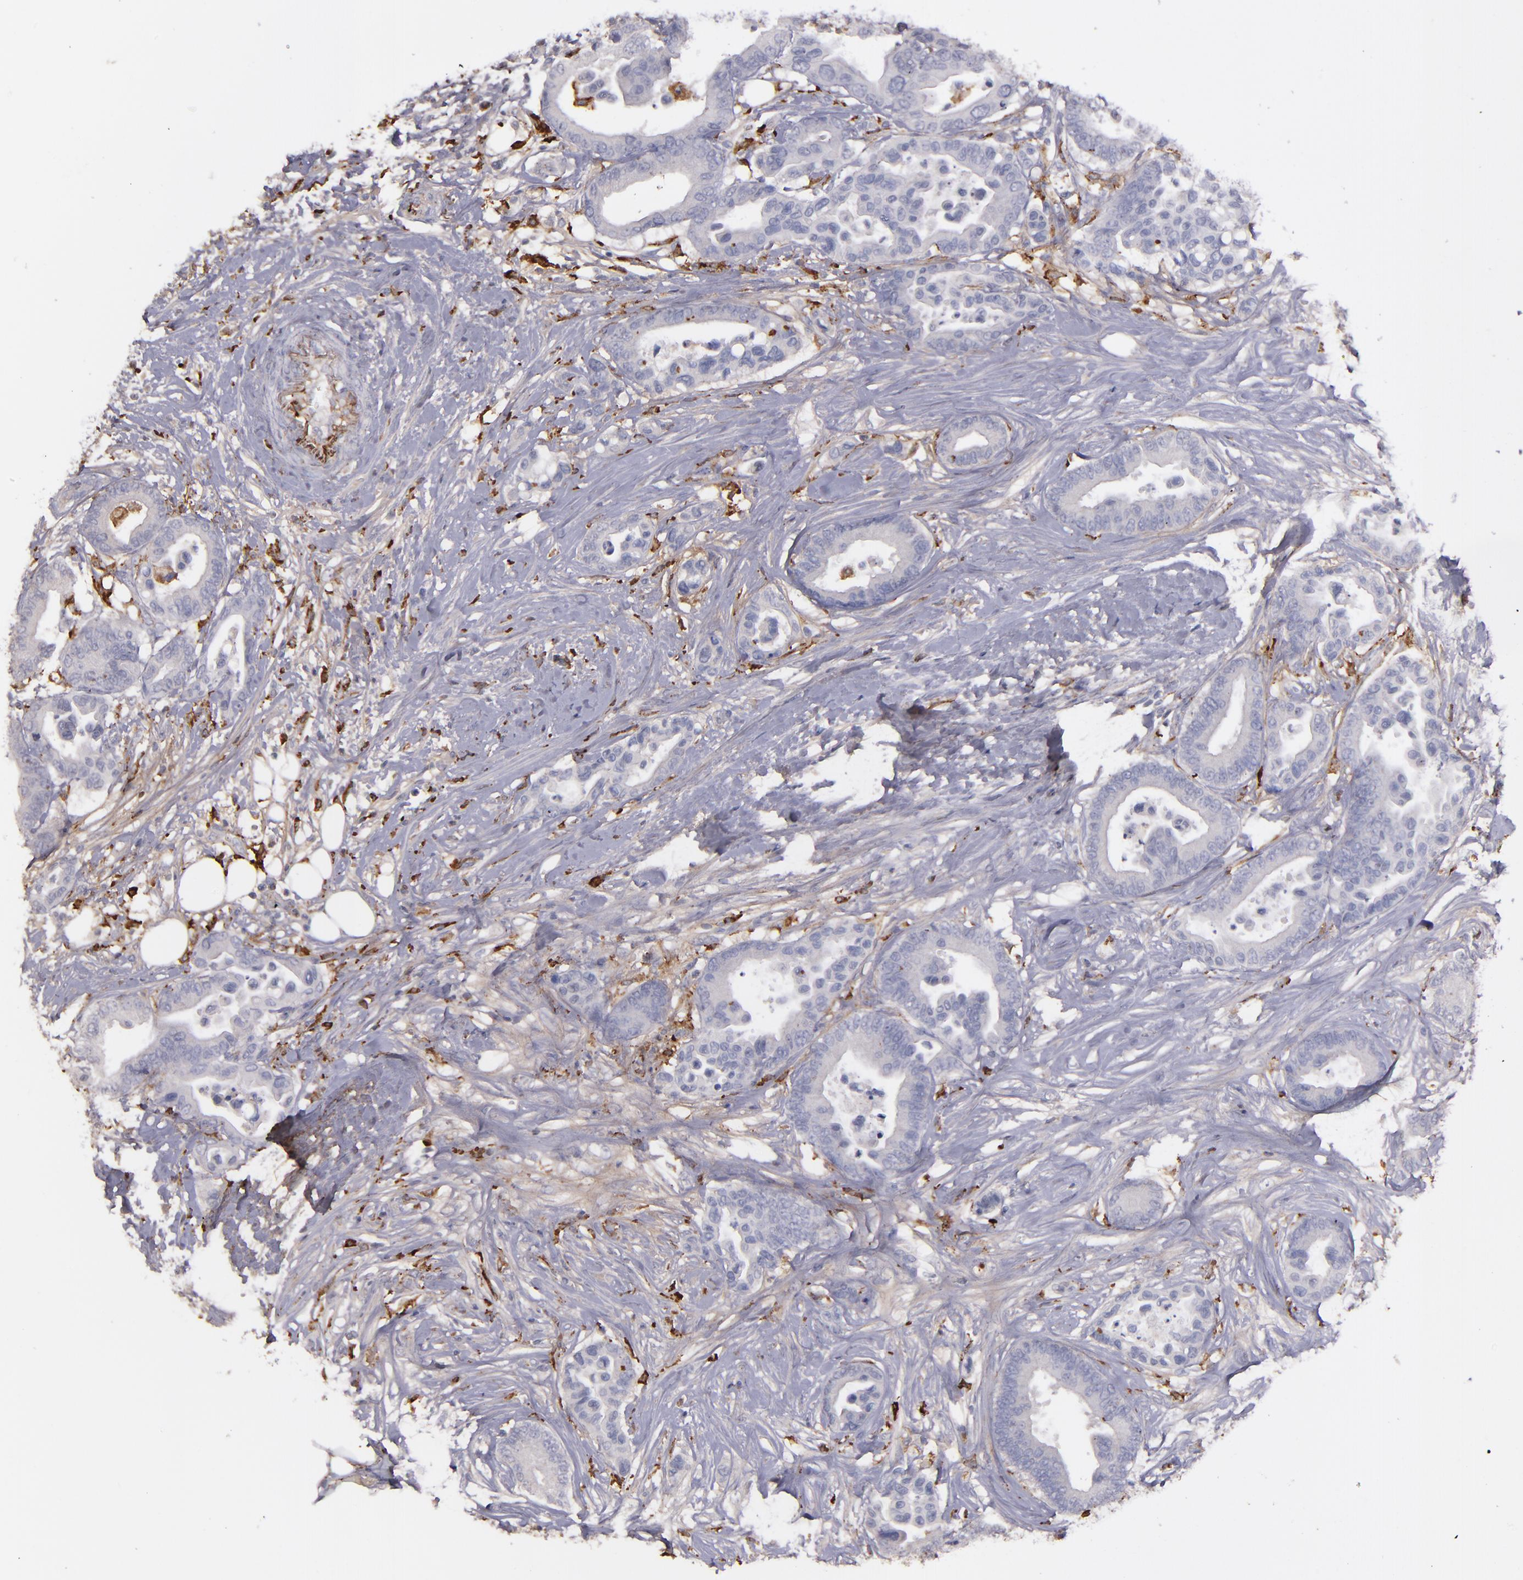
{"staining": {"intensity": "negative", "quantity": "none", "location": "none"}, "tissue": "colorectal cancer", "cell_type": "Tumor cells", "image_type": "cancer", "snomed": [{"axis": "morphology", "description": "Adenocarcinoma, NOS"}, {"axis": "topography", "description": "Colon"}], "caption": "The photomicrograph reveals no significant staining in tumor cells of colorectal adenocarcinoma. Brightfield microscopy of immunohistochemistry stained with DAB (brown) and hematoxylin (blue), captured at high magnification.", "gene": "C1QA", "patient": {"sex": "male", "age": 82}}